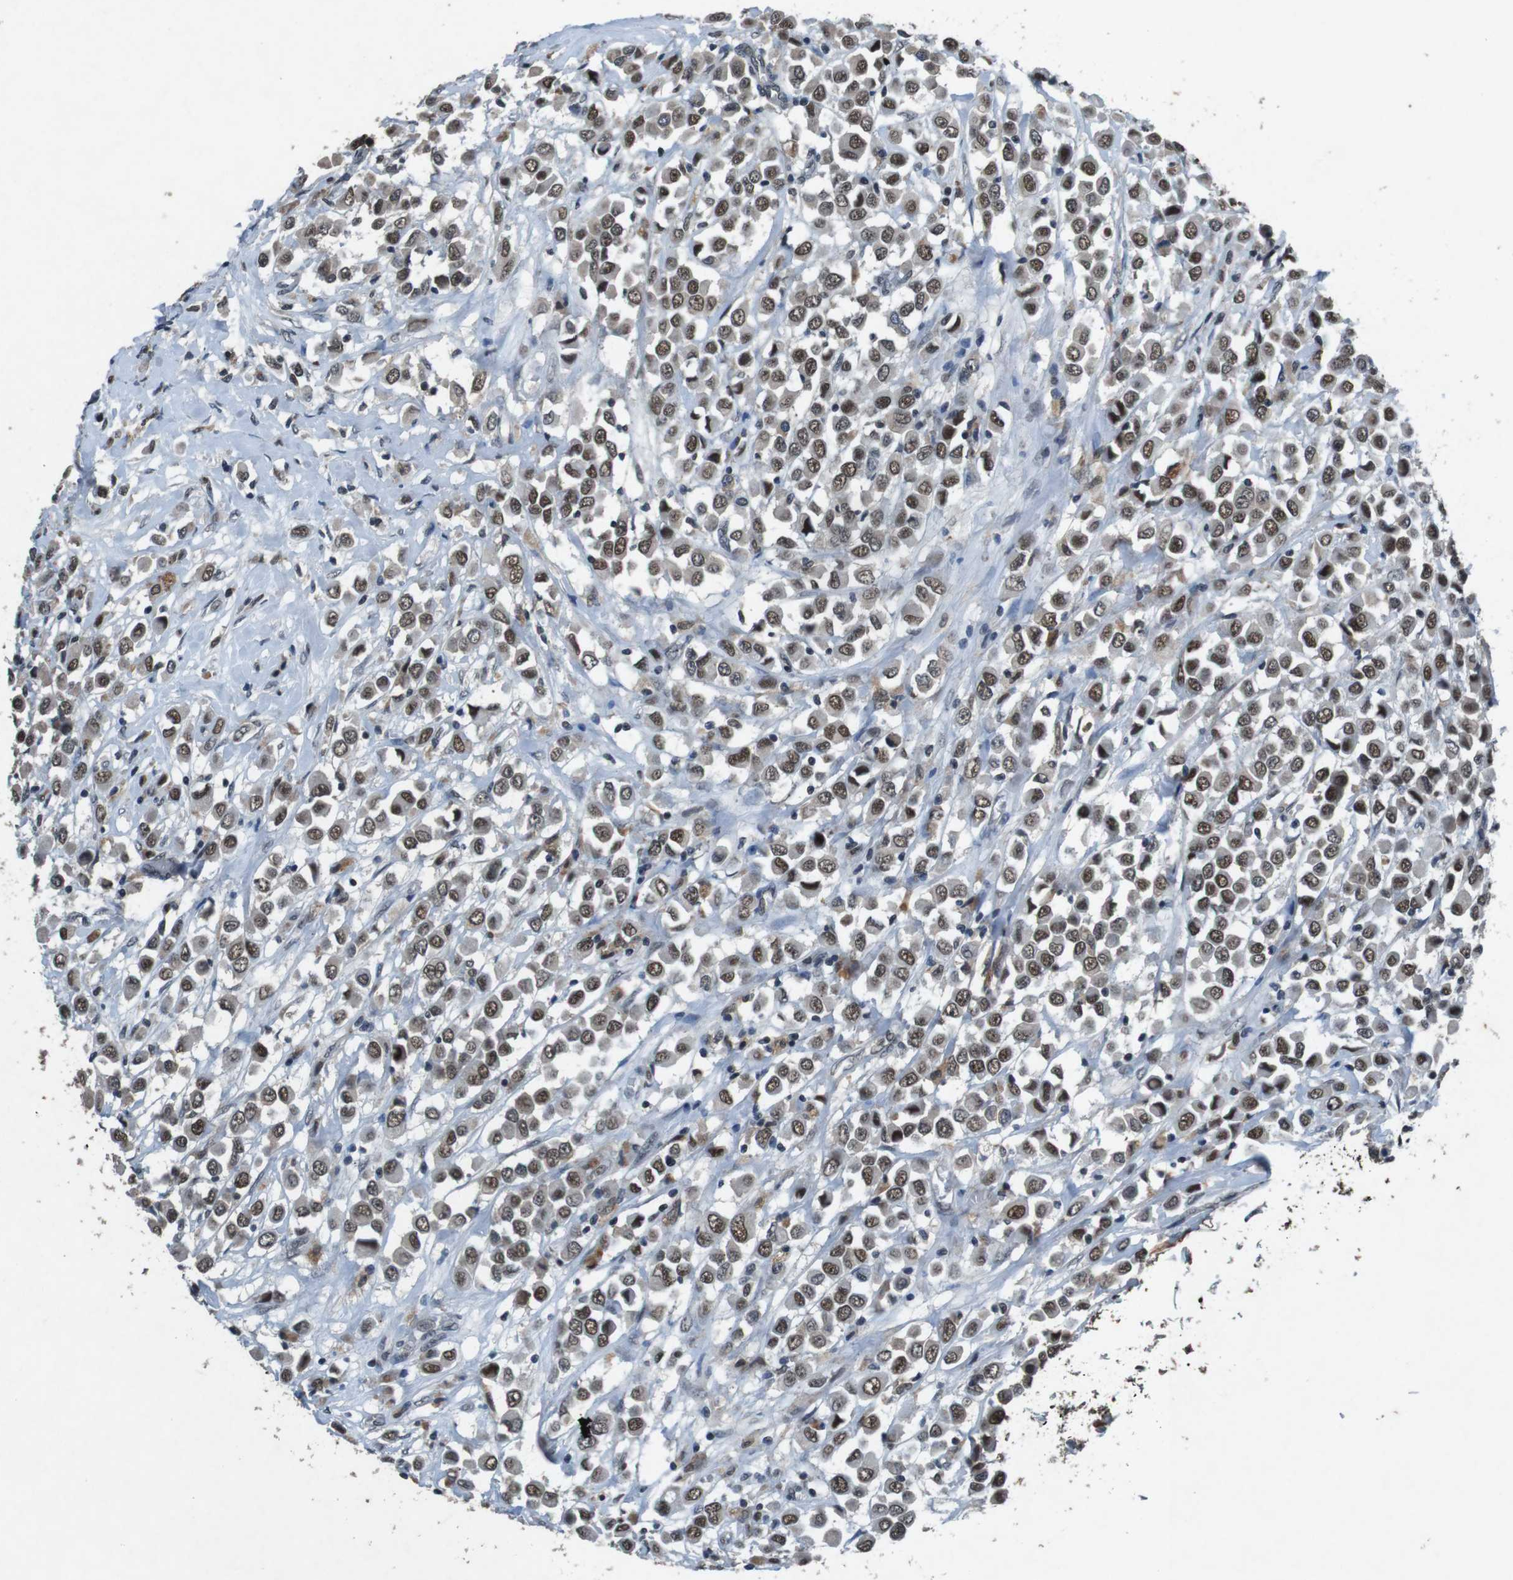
{"staining": {"intensity": "moderate", "quantity": "25%-75%", "location": "nuclear"}, "tissue": "breast cancer", "cell_type": "Tumor cells", "image_type": "cancer", "snomed": [{"axis": "morphology", "description": "Duct carcinoma"}, {"axis": "topography", "description": "Breast"}], "caption": "An immunohistochemistry image of tumor tissue is shown. Protein staining in brown labels moderate nuclear positivity in breast invasive ductal carcinoma within tumor cells.", "gene": "USP7", "patient": {"sex": "female", "age": 61}}